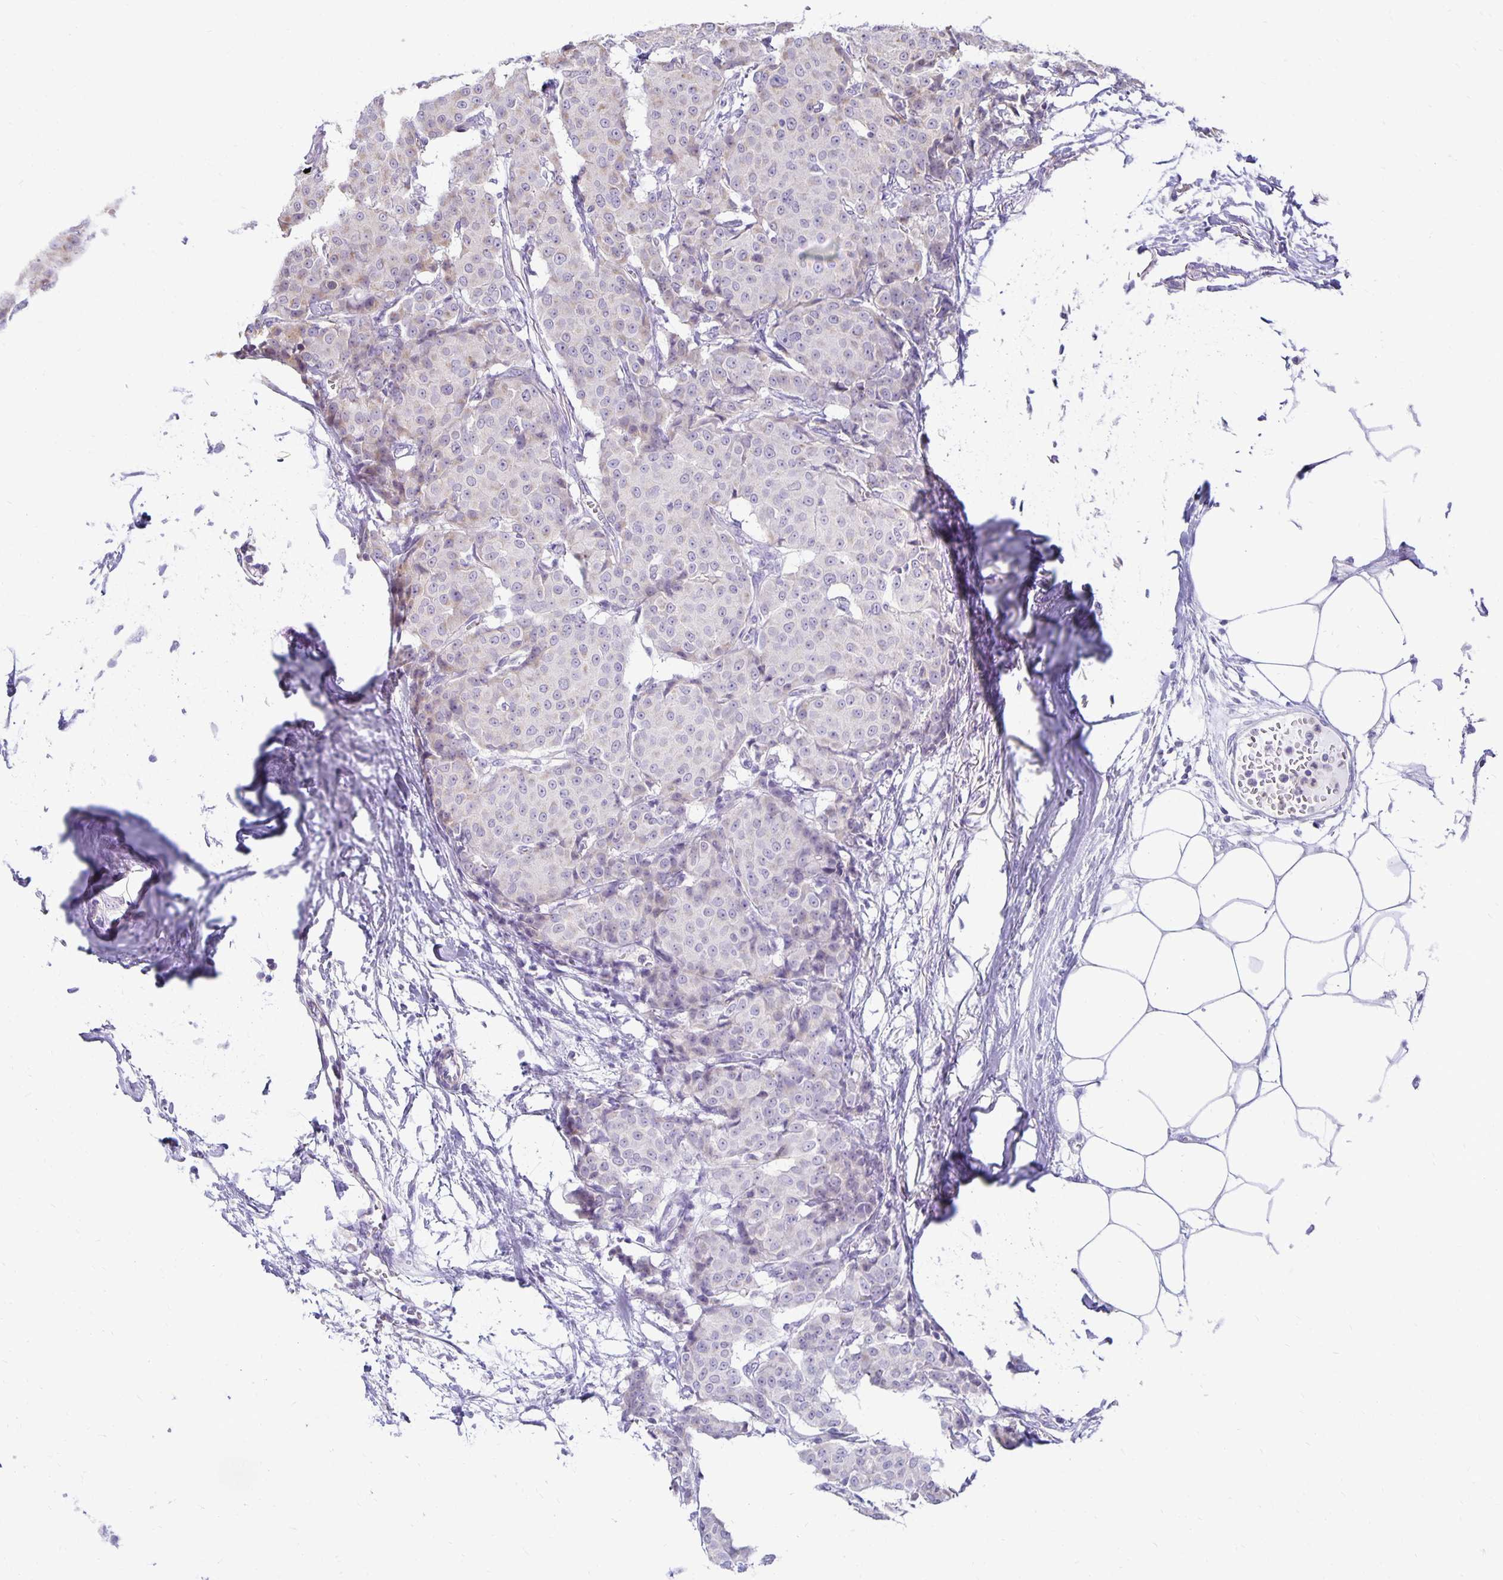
{"staining": {"intensity": "weak", "quantity": "<25%", "location": "cytoplasmic/membranous"}, "tissue": "breast cancer", "cell_type": "Tumor cells", "image_type": "cancer", "snomed": [{"axis": "morphology", "description": "Duct carcinoma"}, {"axis": "topography", "description": "Breast"}], "caption": "The histopathology image demonstrates no staining of tumor cells in breast intraductal carcinoma.", "gene": "FN3K", "patient": {"sex": "female", "age": 91}}